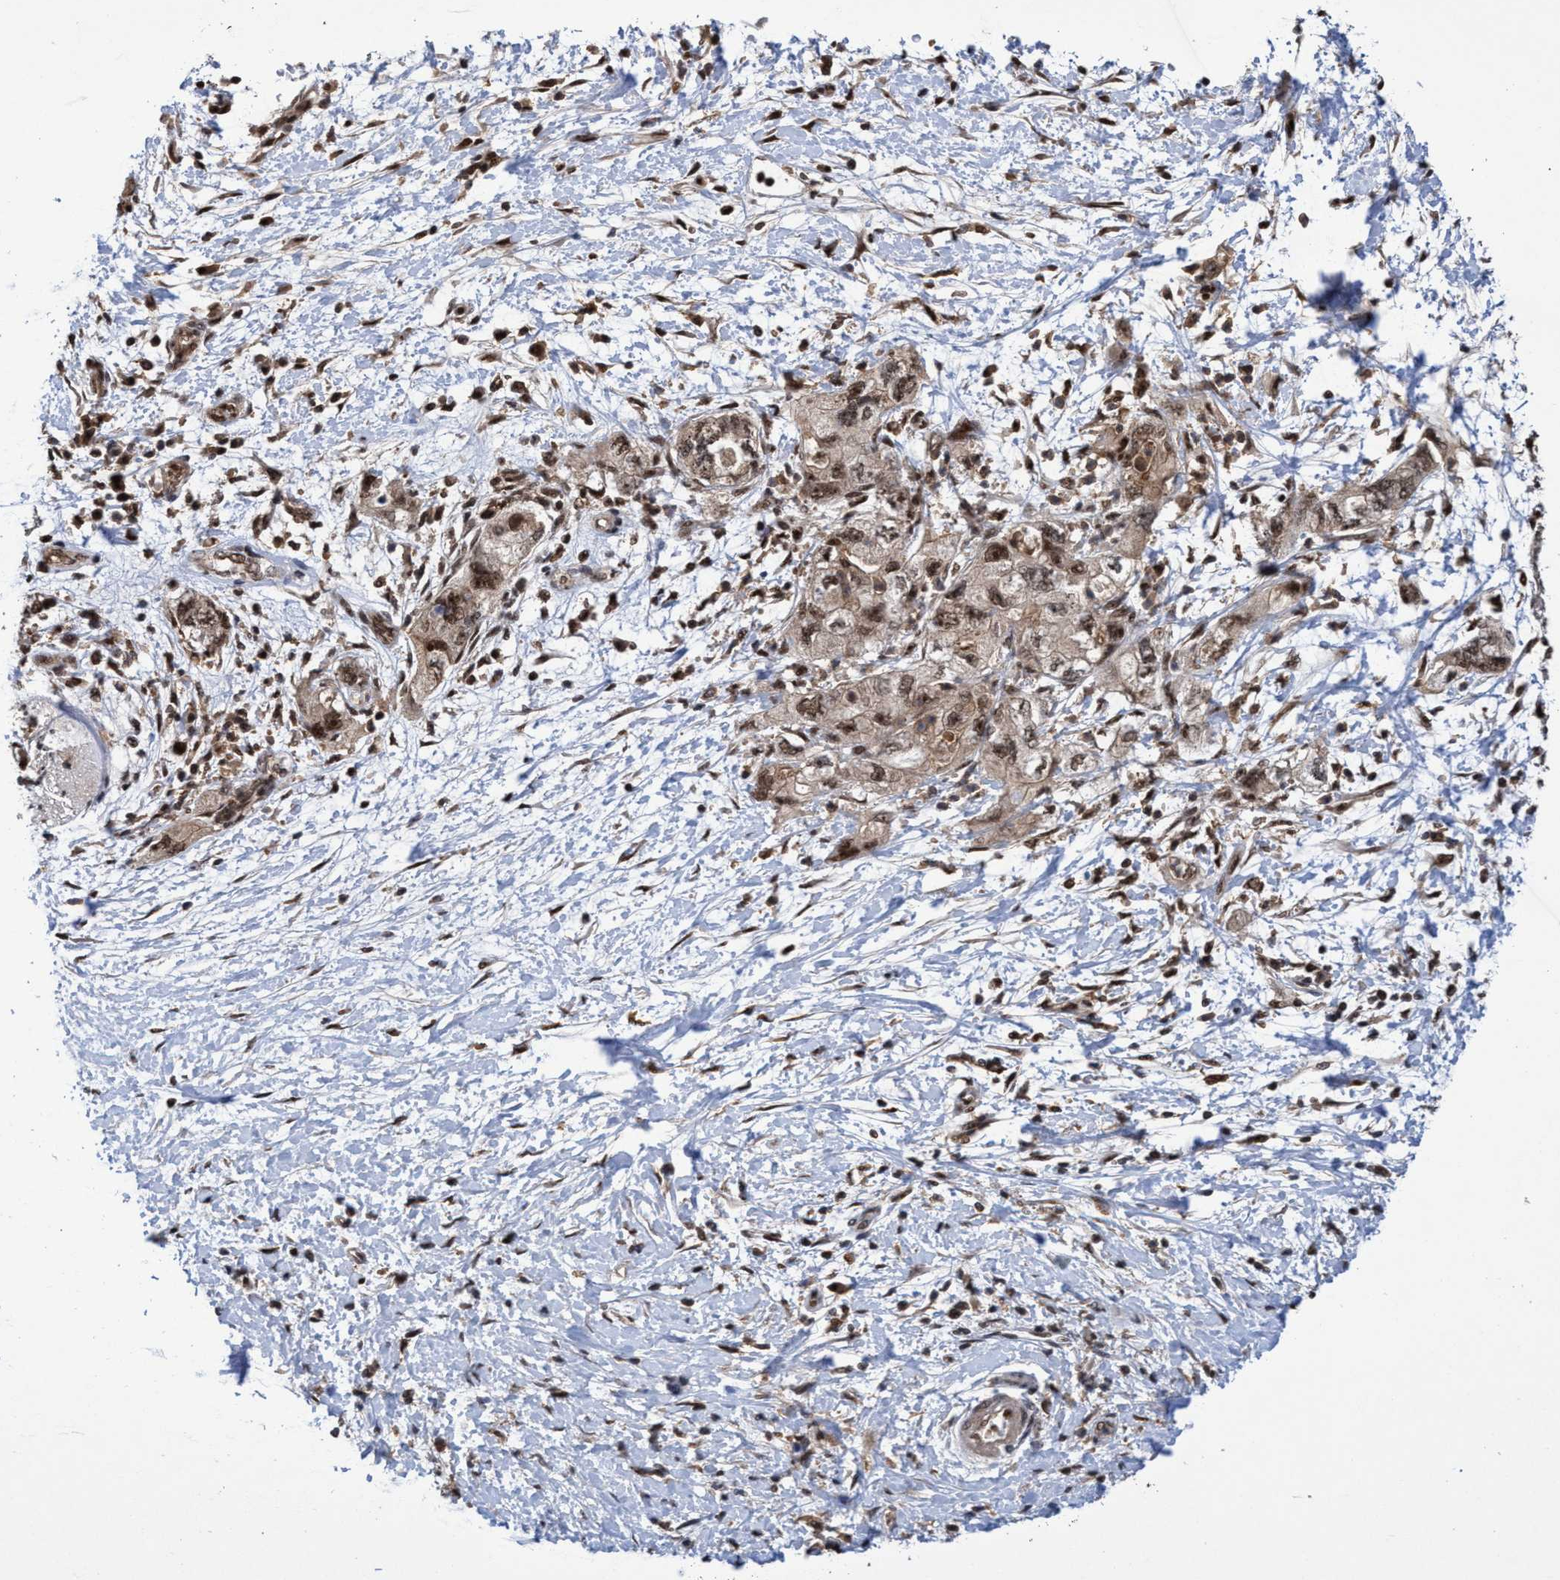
{"staining": {"intensity": "weak", "quantity": ">75%", "location": "cytoplasmic/membranous,nuclear"}, "tissue": "pancreatic cancer", "cell_type": "Tumor cells", "image_type": "cancer", "snomed": [{"axis": "morphology", "description": "Adenocarcinoma, NOS"}, {"axis": "topography", "description": "Pancreas"}], "caption": "Pancreatic cancer (adenocarcinoma) tissue shows weak cytoplasmic/membranous and nuclear staining in approximately >75% of tumor cells, visualized by immunohistochemistry. The staining is performed using DAB (3,3'-diaminobenzidine) brown chromogen to label protein expression. The nuclei are counter-stained blue using hematoxylin.", "gene": "GTF2F1", "patient": {"sex": "female", "age": 73}}